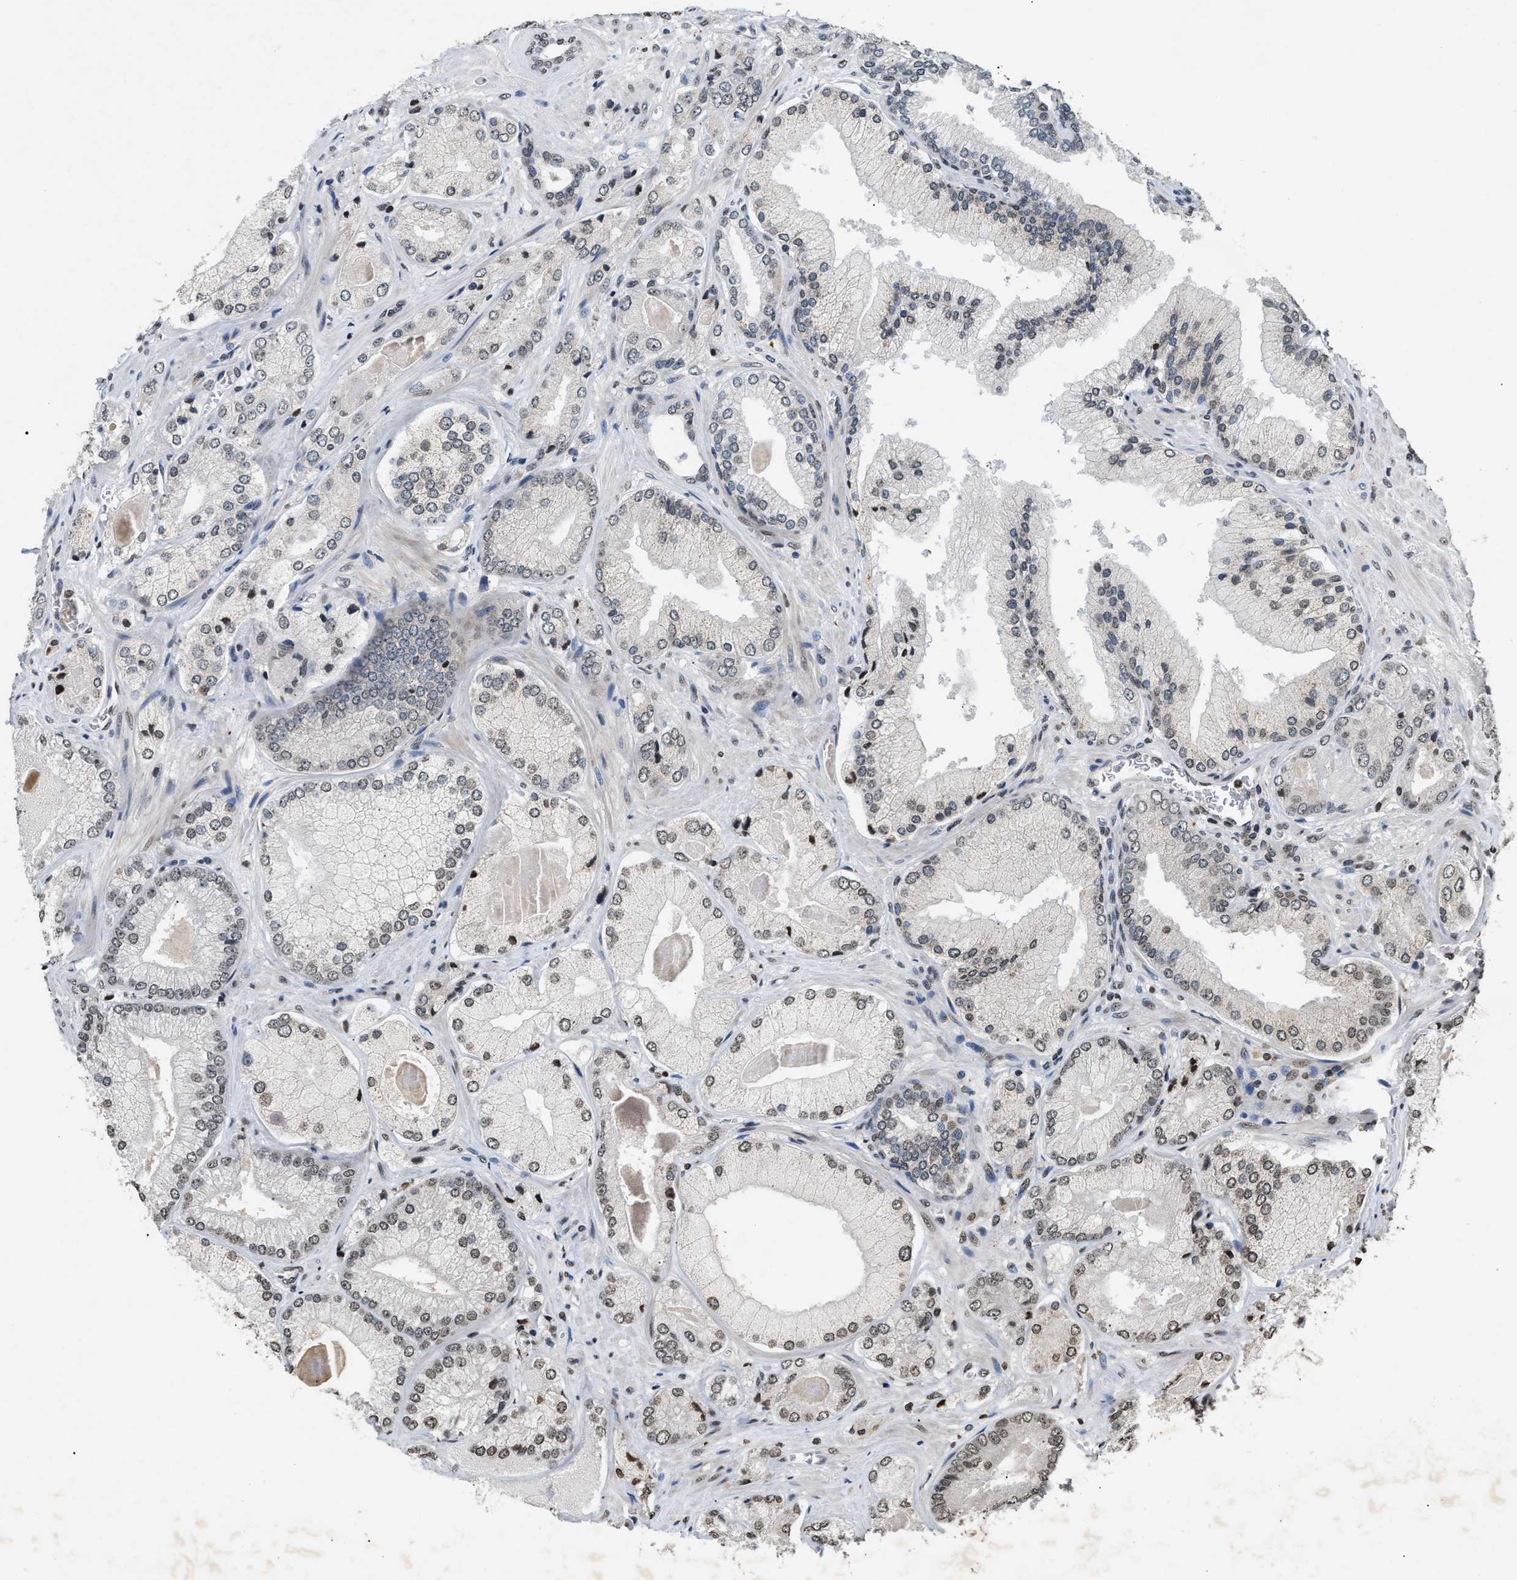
{"staining": {"intensity": "weak", "quantity": "25%-75%", "location": "nuclear"}, "tissue": "prostate cancer", "cell_type": "Tumor cells", "image_type": "cancer", "snomed": [{"axis": "morphology", "description": "Adenocarcinoma, Low grade"}, {"axis": "topography", "description": "Prostate"}], "caption": "Human prostate cancer stained for a protein (brown) demonstrates weak nuclear positive positivity in about 25%-75% of tumor cells.", "gene": "DNASE1L3", "patient": {"sex": "male", "age": 65}}